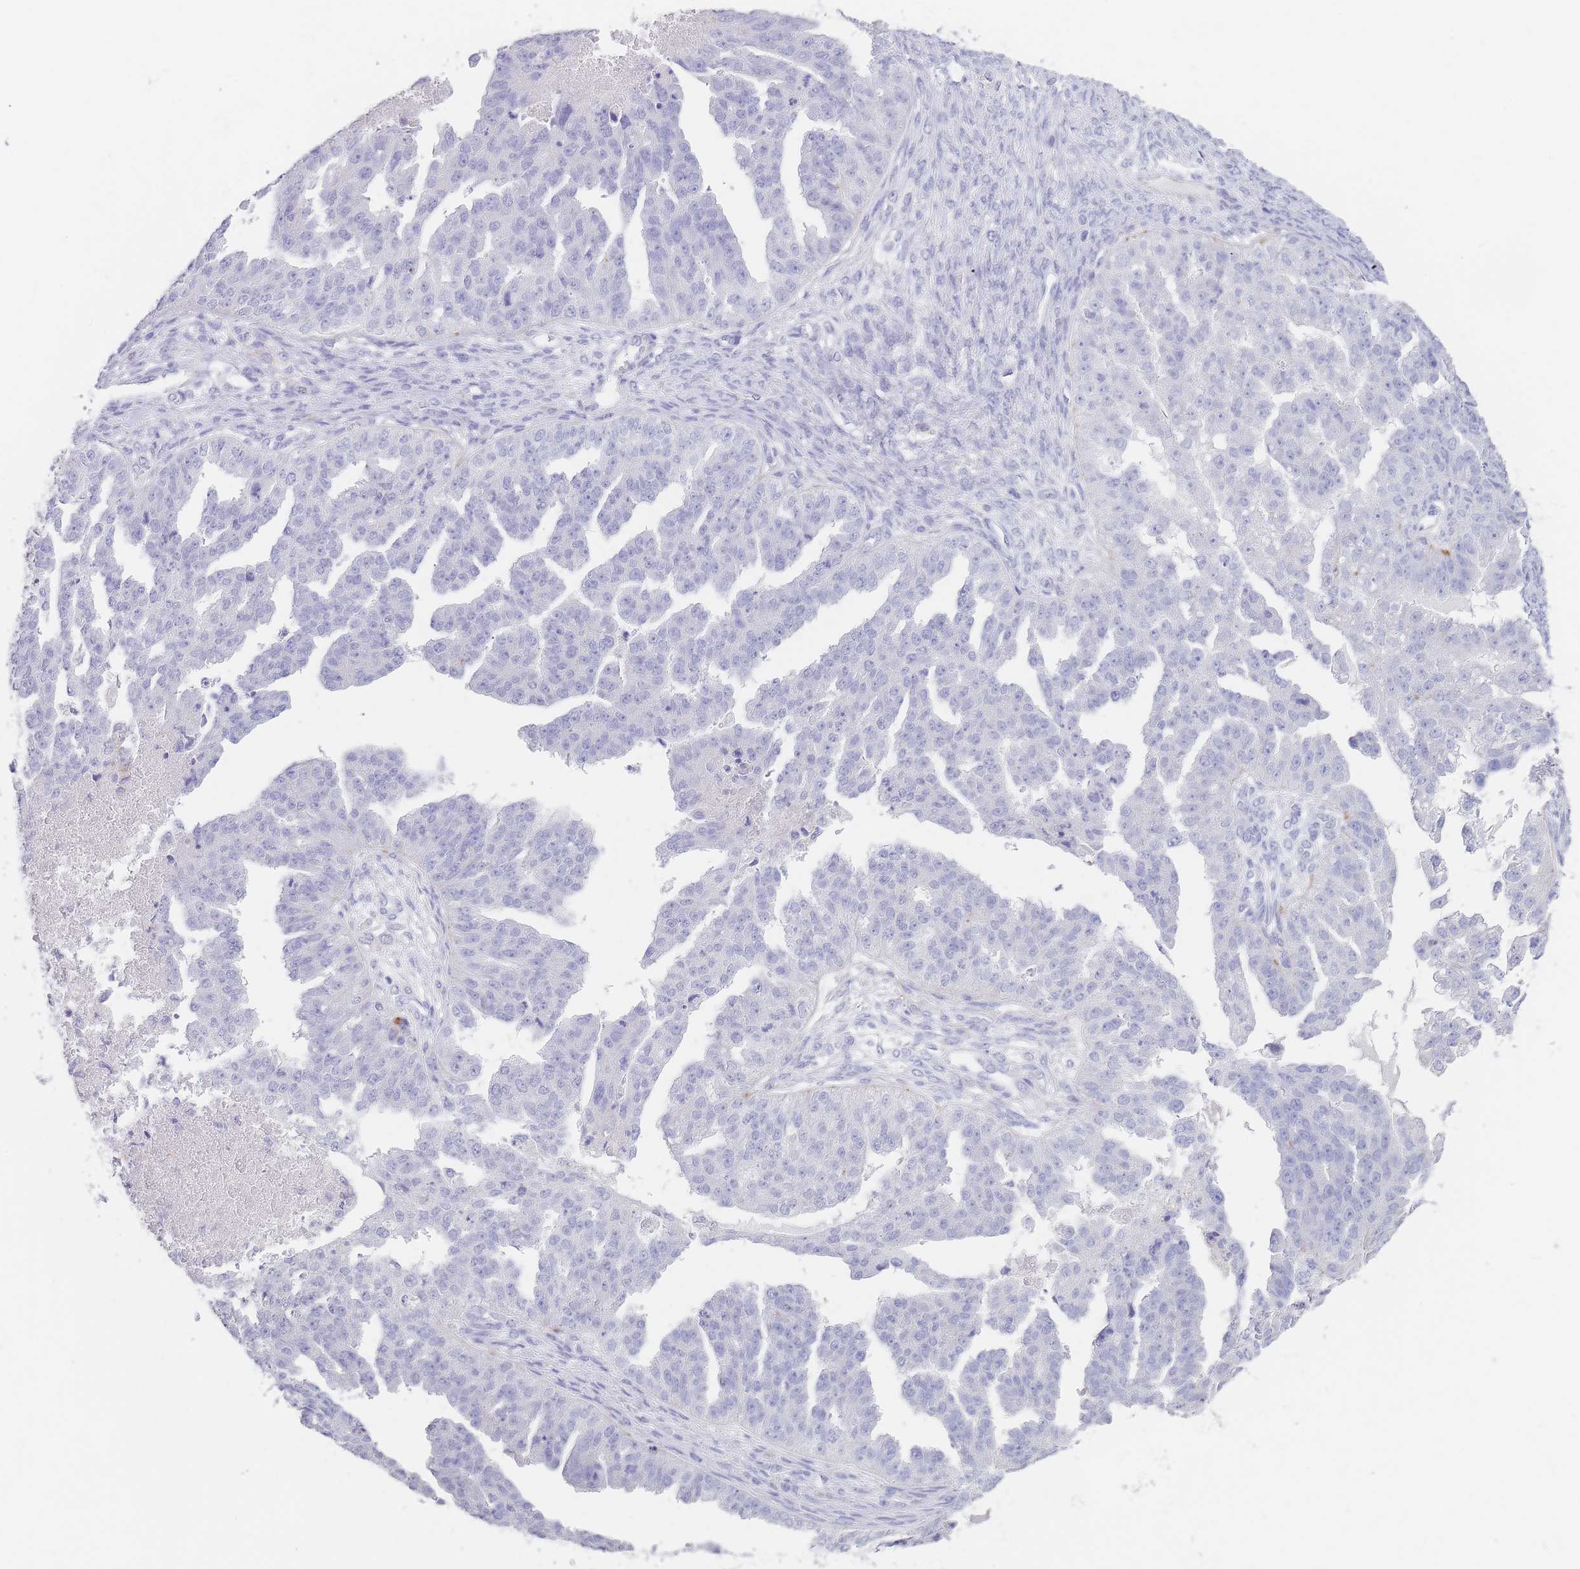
{"staining": {"intensity": "negative", "quantity": "none", "location": "none"}, "tissue": "ovarian cancer", "cell_type": "Tumor cells", "image_type": "cancer", "snomed": [{"axis": "morphology", "description": "Cystadenocarcinoma, serous, NOS"}, {"axis": "topography", "description": "Ovary"}], "caption": "IHC photomicrograph of human serous cystadenocarcinoma (ovarian) stained for a protein (brown), which exhibits no positivity in tumor cells.", "gene": "RHO", "patient": {"sex": "female", "age": 58}}